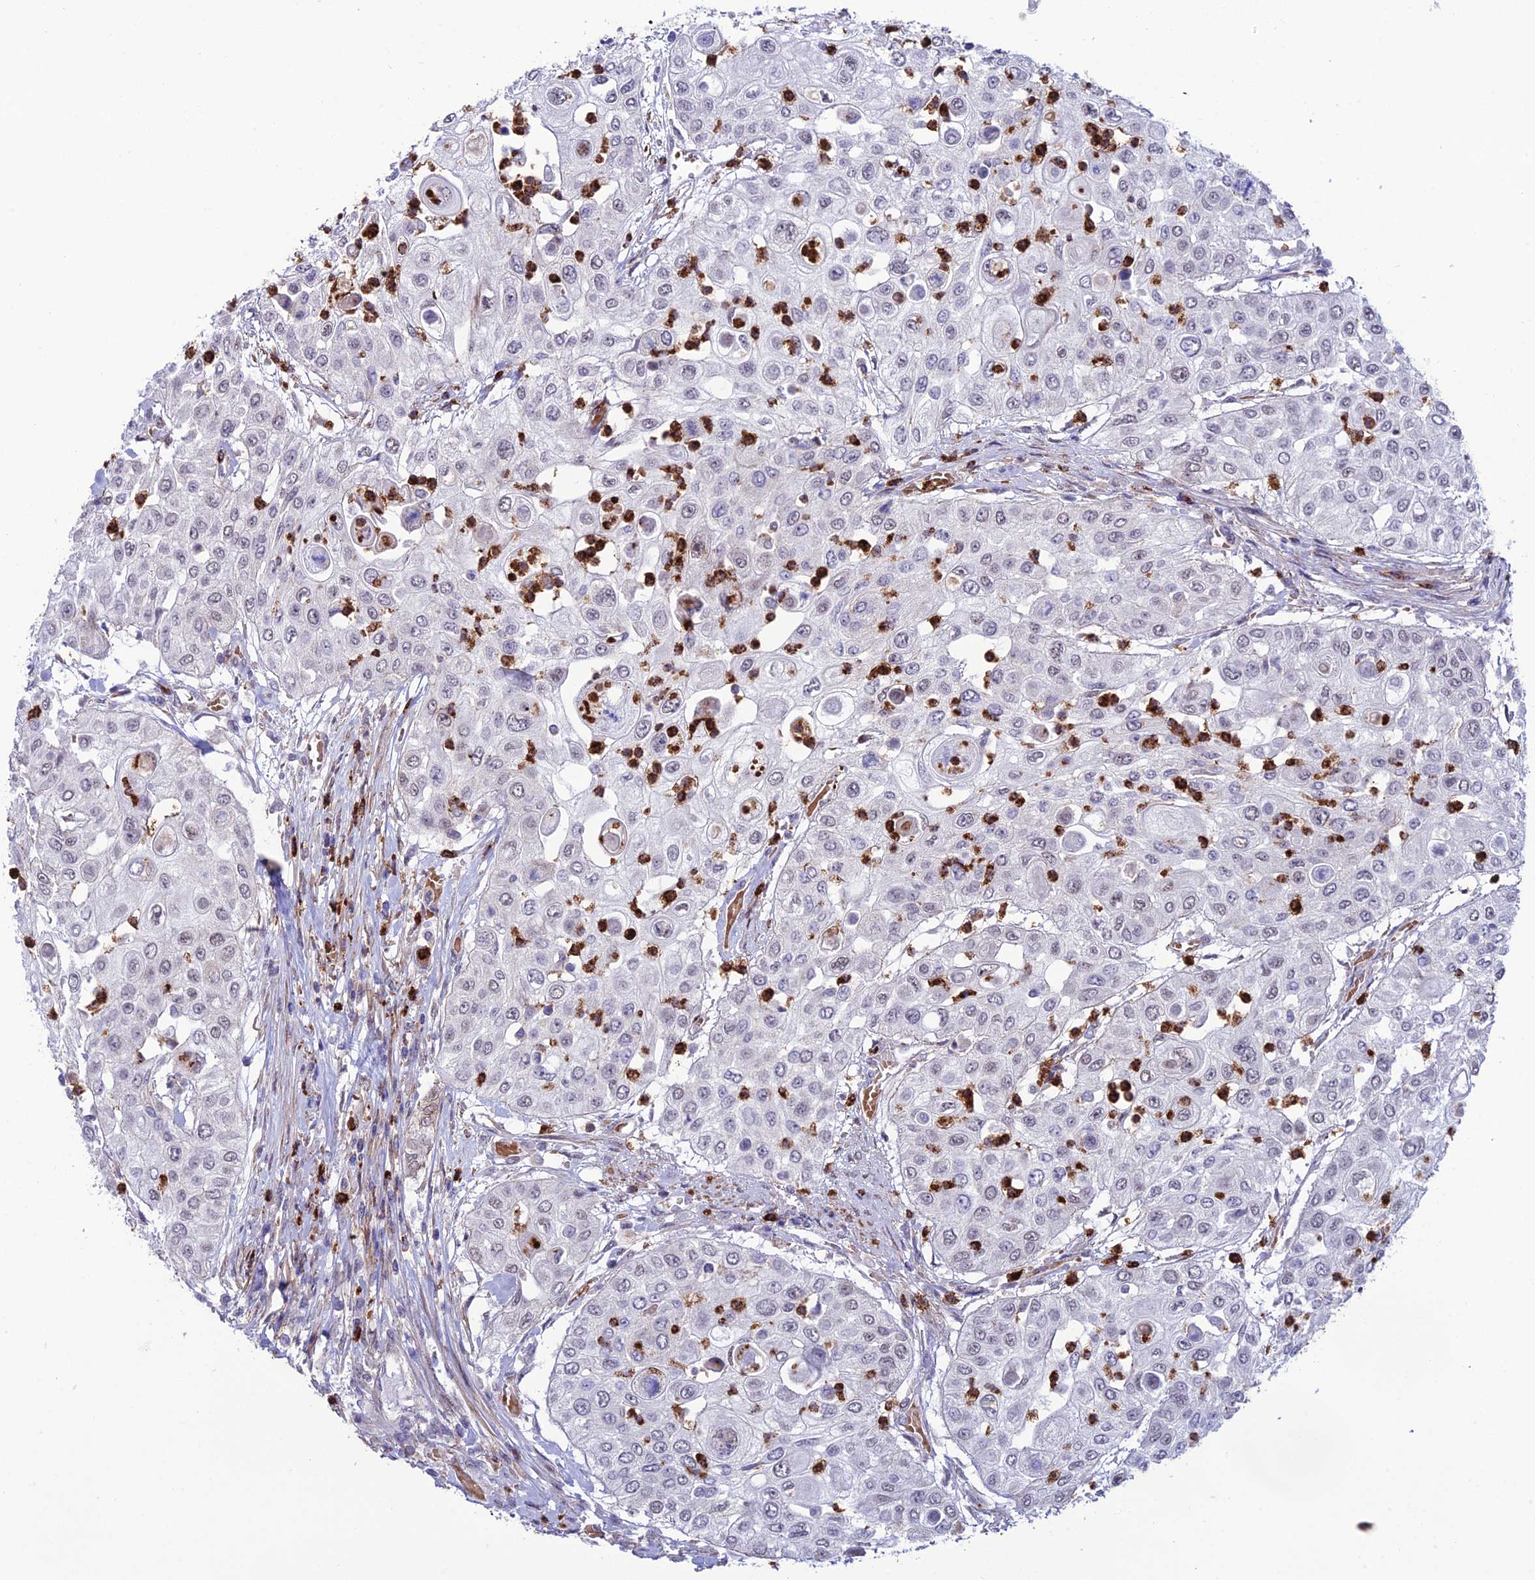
{"staining": {"intensity": "negative", "quantity": "none", "location": "none"}, "tissue": "urothelial cancer", "cell_type": "Tumor cells", "image_type": "cancer", "snomed": [{"axis": "morphology", "description": "Urothelial carcinoma, High grade"}, {"axis": "topography", "description": "Urinary bladder"}], "caption": "High power microscopy photomicrograph of an immunohistochemistry image of urothelial cancer, revealing no significant staining in tumor cells. (DAB (3,3'-diaminobenzidine) immunohistochemistry (IHC) with hematoxylin counter stain).", "gene": "COL6A6", "patient": {"sex": "female", "age": 79}}